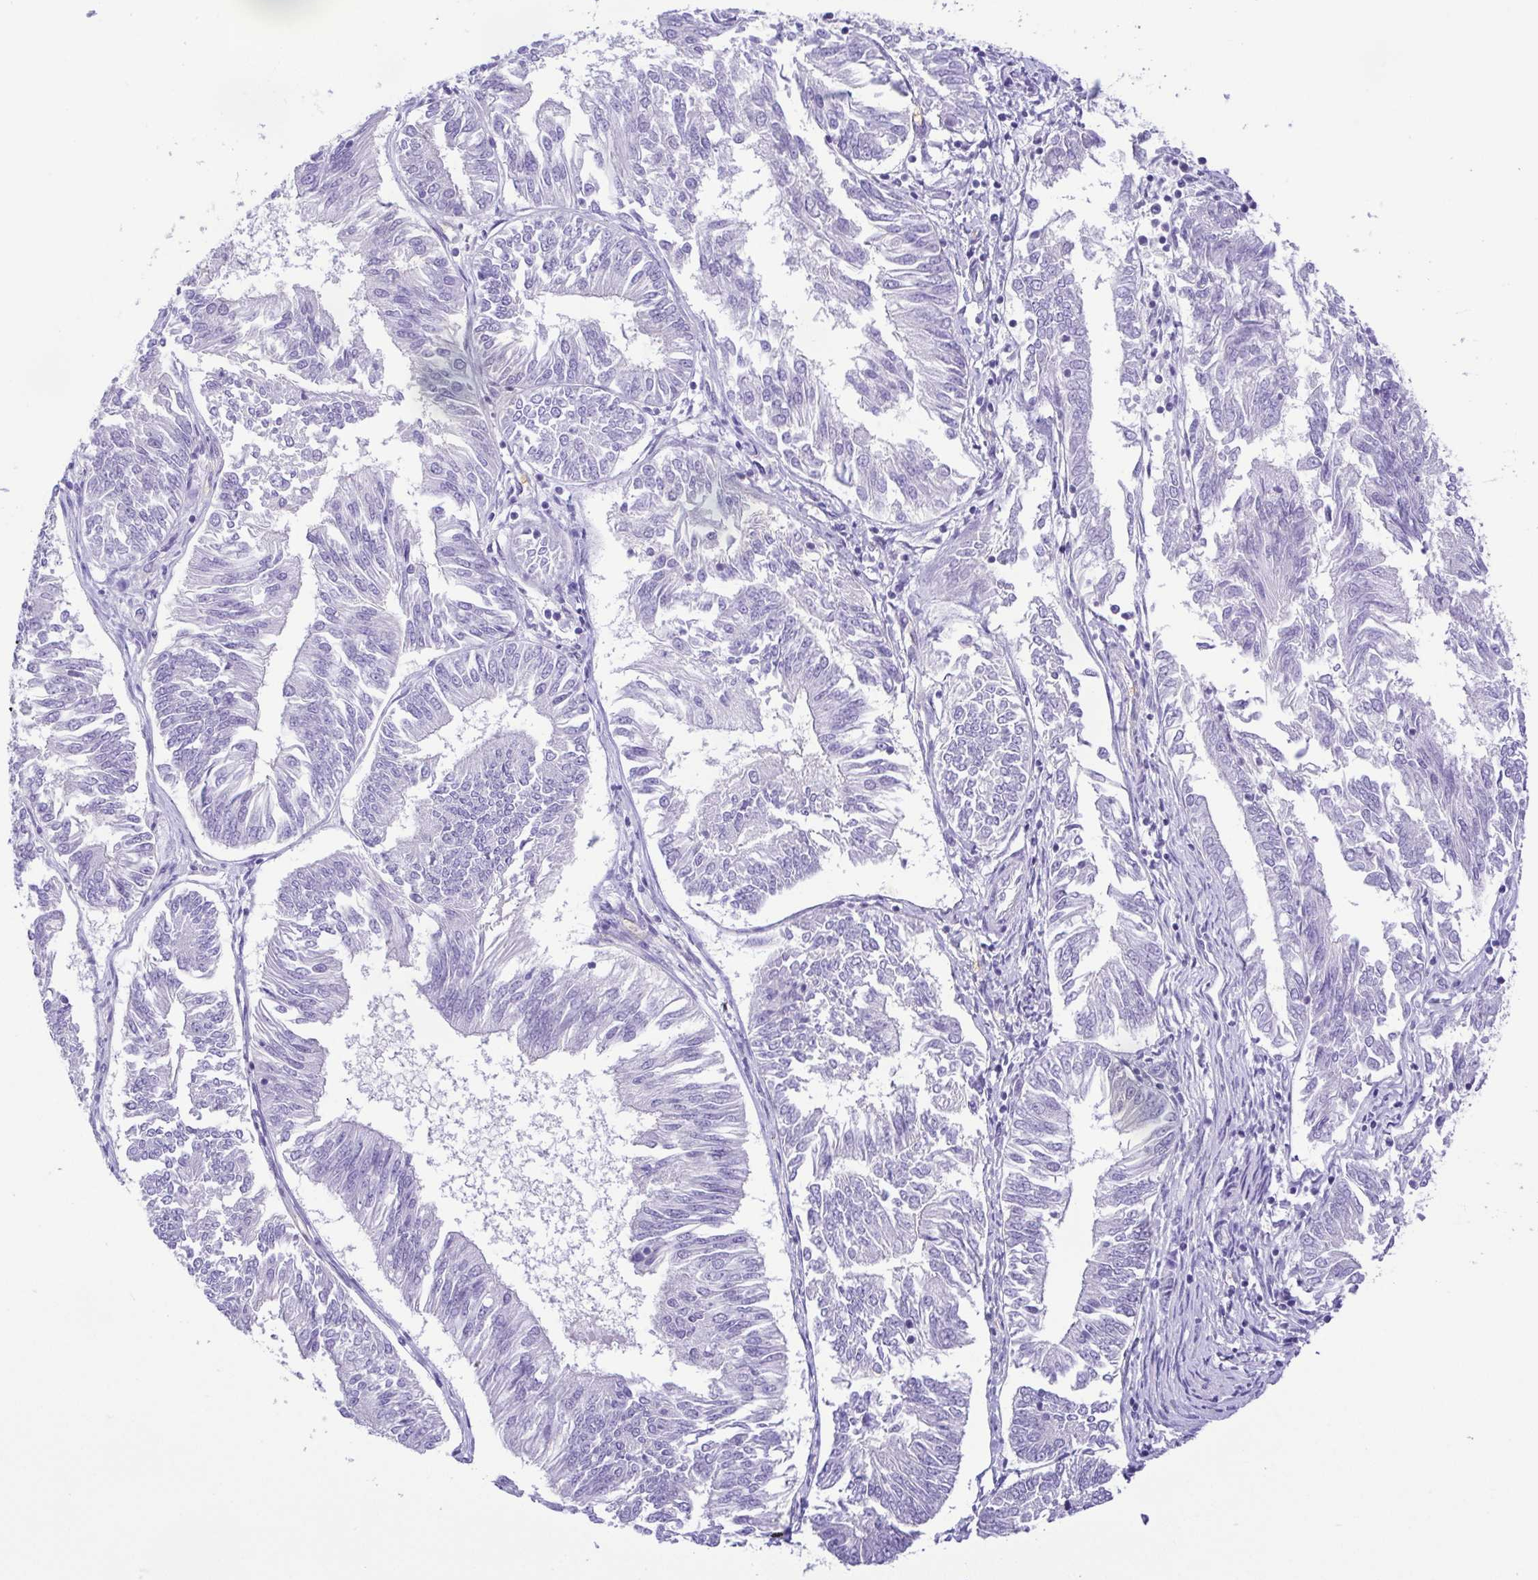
{"staining": {"intensity": "negative", "quantity": "none", "location": "none"}, "tissue": "endometrial cancer", "cell_type": "Tumor cells", "image_type": "cancer", "snomed": [{"axis": "morphology", "description": "Adenocarcinoma, NOS"}, {"axis": "topography", "description": "Endometrium"}], "caption": "Micrograph shows no significant protein expression in tumor cells of endometrial adenocarcinoma.", "gene": "EPB42", "patient": {"sex": "female", "age": 58}}